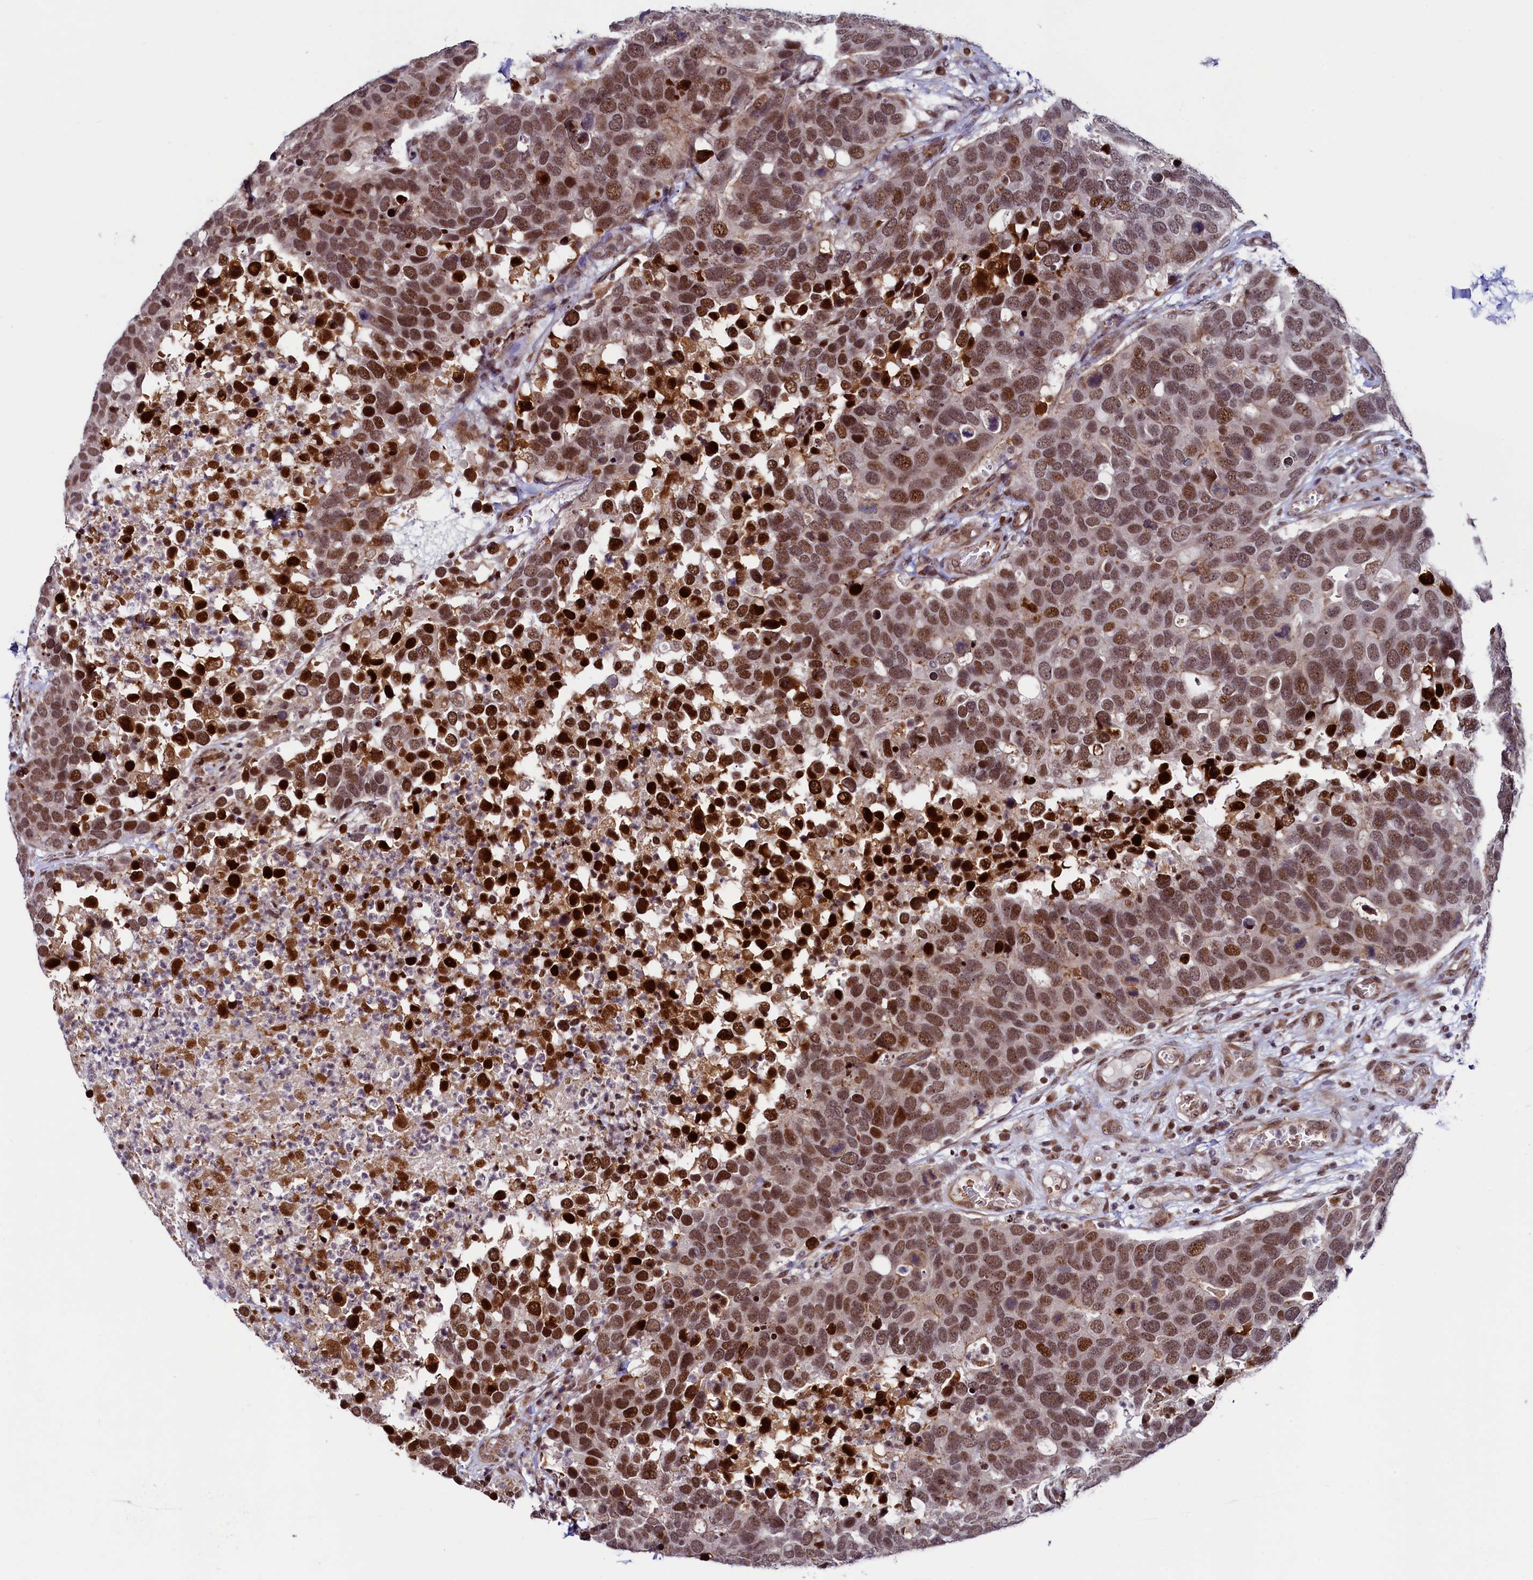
{"staining": {"intensity": "moderate", "quantity": ">75%", "location": "nuclear"}, "tissue": "breast cancer", "cell_type": "Tumor cells", "image_type": "cancer", "snomed": [{"axis": "morphology", "description": "Duct carcinoma"}, {"axis": "topography", "description": "Breast"}], "caption": "DAB immunohistochemical staining of breast cancer shows moderate nuclear protein staining in about >75% of tumor cells.", "gene": "LEO1", "patient": {"sex": "female", "age": 83}}